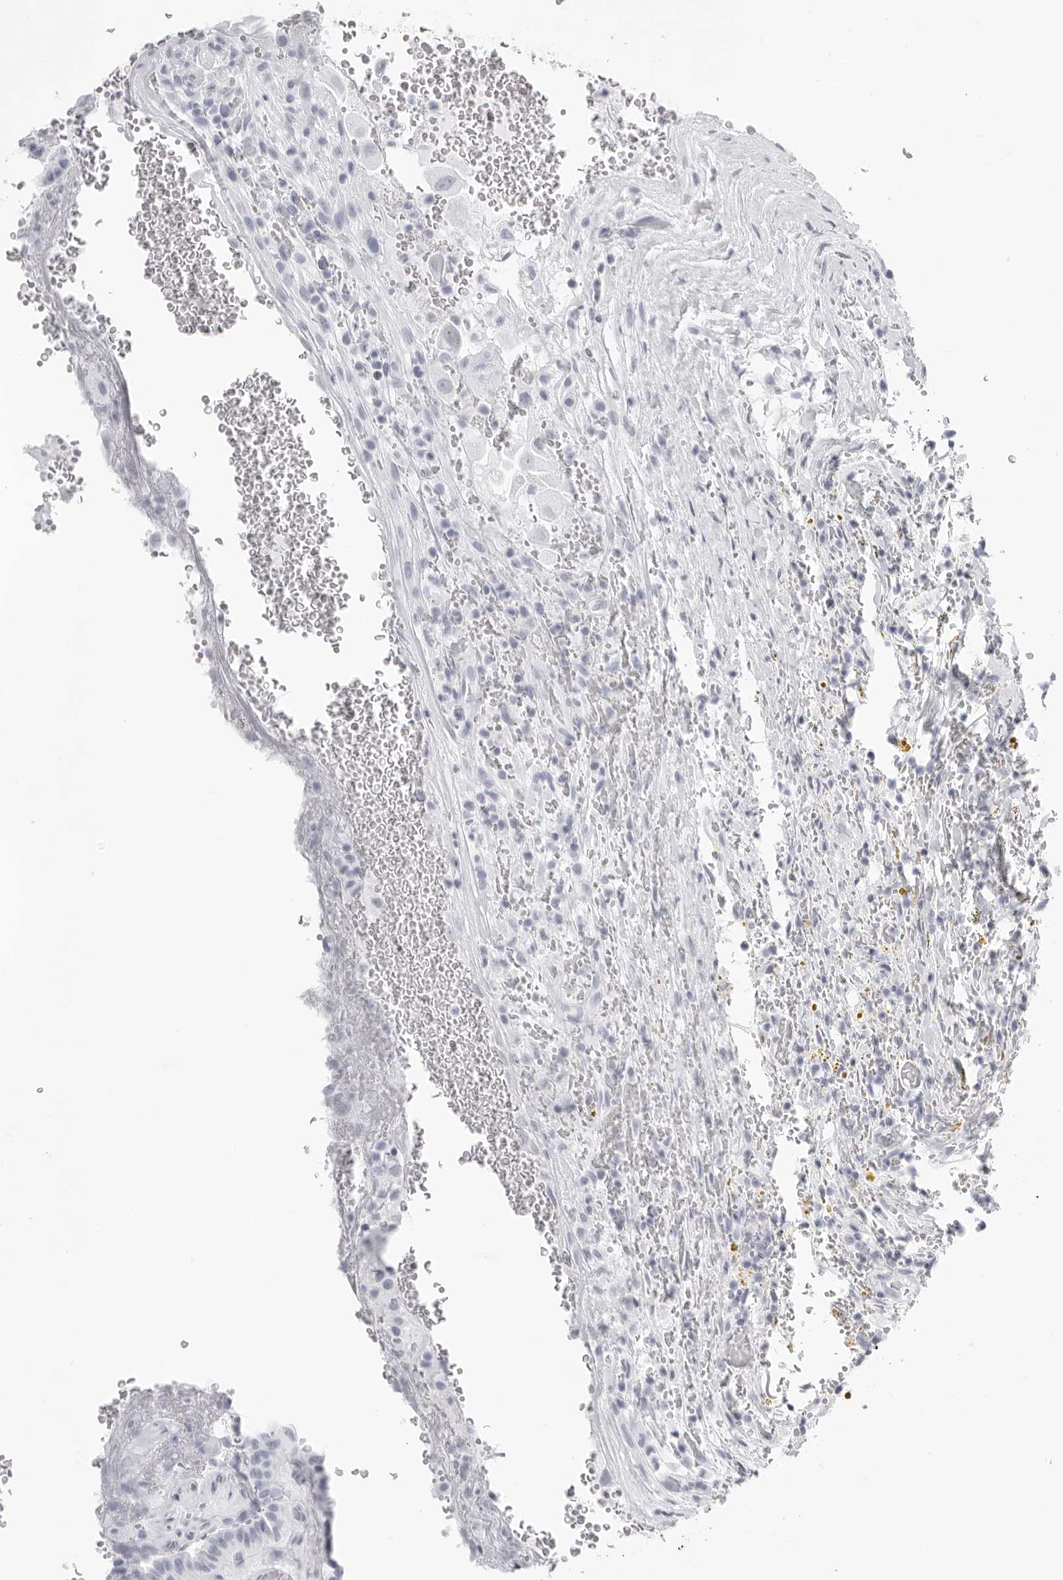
{"staining": {"intensity": "negative", "quantity": "none", "location": "none"}, "tissue": "thyroid cancer", "cell_type": "Tumor cells", "image_type": "cancer", "snomed": [{"axis": "morphology", "description": "Papillary adenocarcinoma, NOS"}, {"axis": "topography", "description": "Thyroid gland"}], "caption": "DAB (3,3'-diaminobenzidine) immunohistochemical staining of human thyroid papillary adenocarcinoma reveals no significant expression in tumor cells.", "gene": "KLK9", "patient": {"sex": "male", "age": 77}}